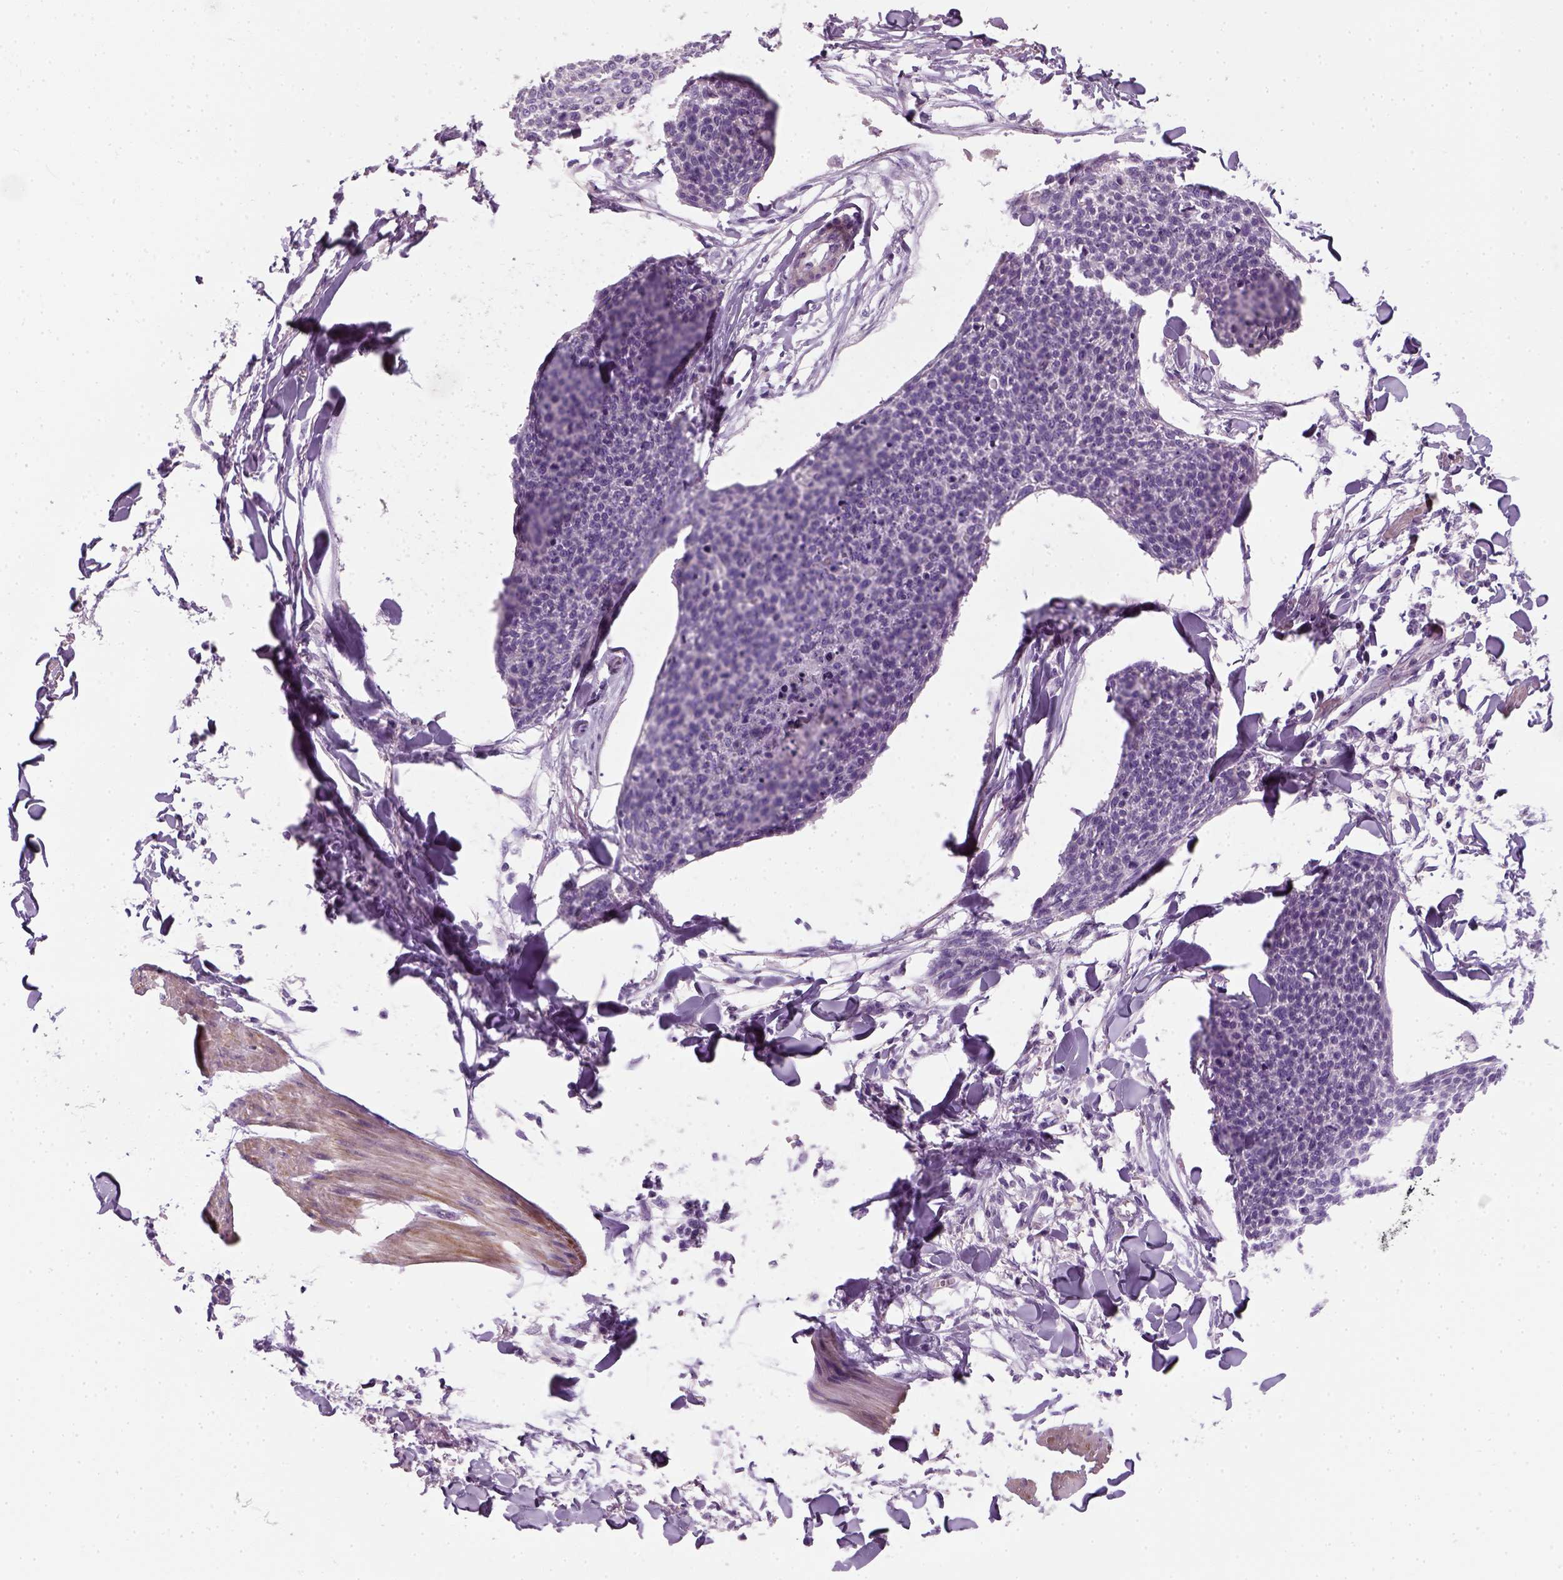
{"staining": {"intensity": "negative", "quantity": "none", "location": "none"}, "tissue": "skin cancer", "cell_type": "Tumor cells", "image_type": "cancer", "snomed": [{"axis": "morphology", "description": "Squamous cell carcinoma, NOS"}, {"axis": "topography", "description": "Skin"}, {"axis": "topography", "description": "Vulva"}], "caption": "A photomicrograph of human squamous cell carcinoma (skin) is negative for staining in tumor cells.", "gene": "ELOVL3", "patient": {"sex": "female", "age": 75}}